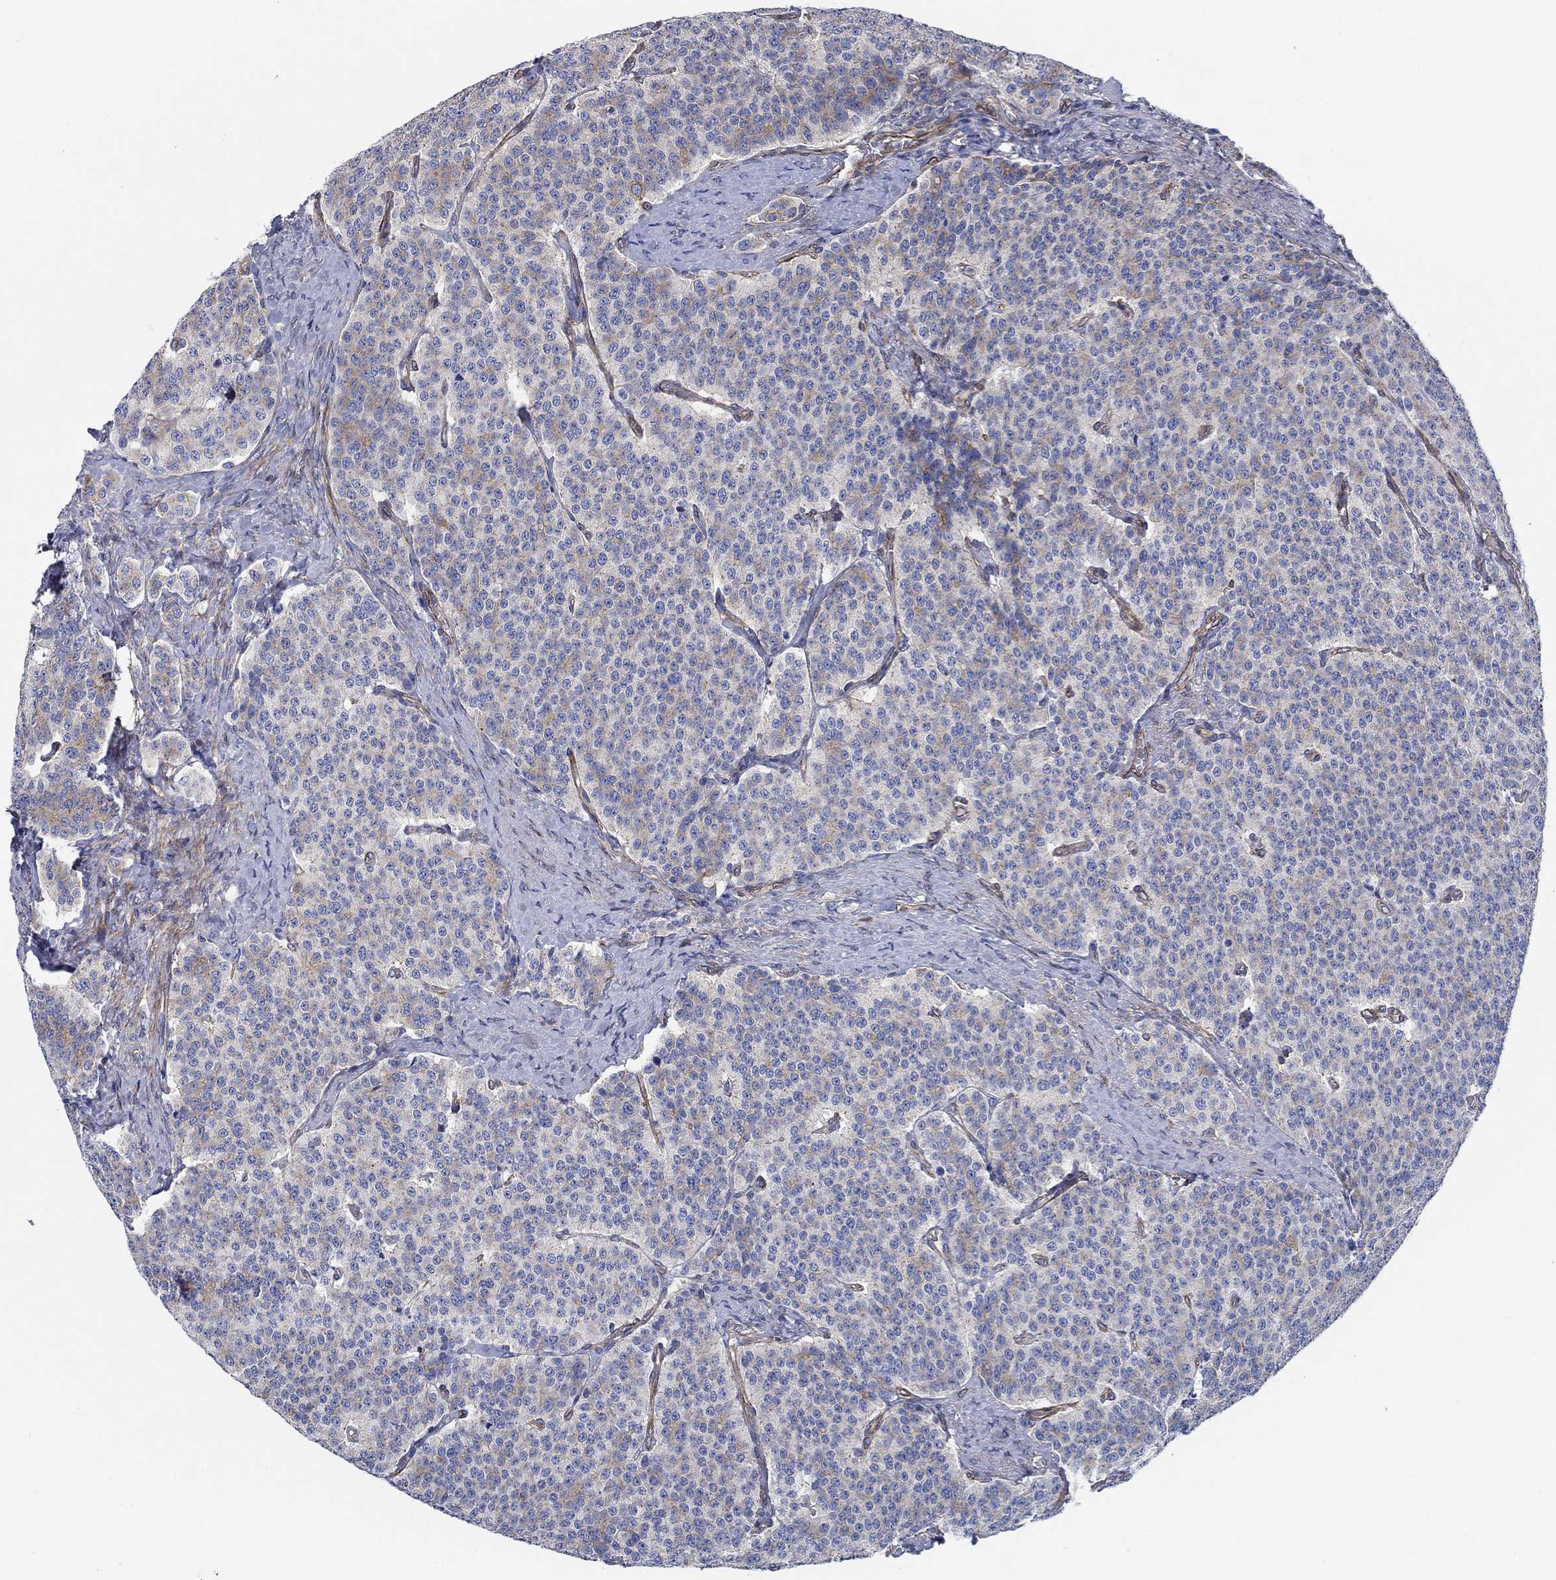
{"staining": {"intensity": "moderate", "quantity": "25%-75%", "location": "cytoplasmic/membranous"}, "tissue": "carcinoid", "cell_type": "Tumor cells", "image_type": "cancer", "snomed": [{"axis": "morphology", "description": "Carcinoid, malignant, NOS"}, {"axis": "topography", "description": "Small intestine"}], "caption": "Carcinoid was stained to show a protein in brown. There is medium levels of moderate cytoplasmic/membranous expression in about 25%-75% of tumor cells.", "gene": "FMN1", "patient": {"sex": "female", "age": 58}}